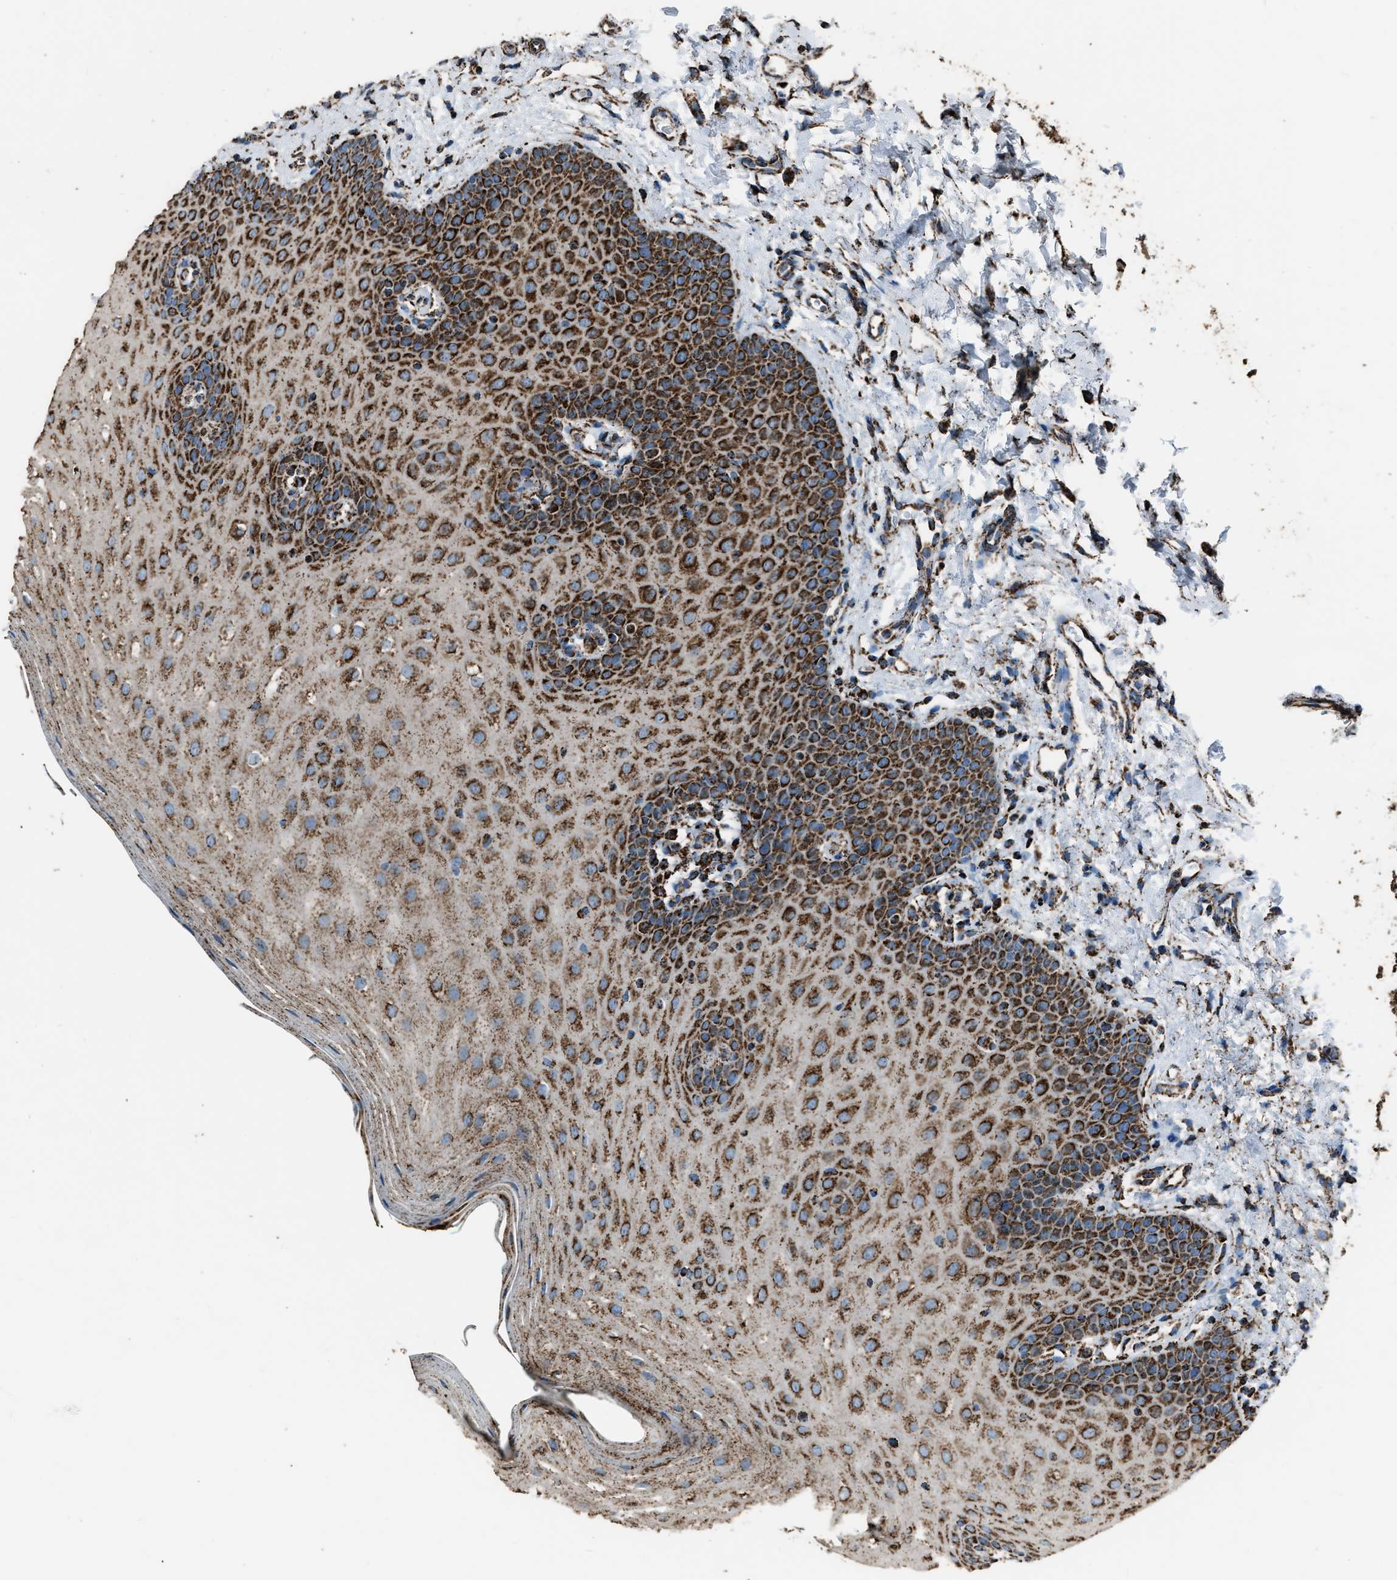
{"staining": {"intensity": "strong", "quantity": ">75%", "location": "cytoplasmic/membranous"}, "tissue": "oral mucosa", "cell_type": "Squamous epithelial cells", "image_type": "normal", "snomed": [{"axis": "morphology", "description": "Normal tissue, NOS"}, {"axis": "topography", "description": "Skin"}, {"axis": "topography", "description": "Oral tissue"}], "caption": "About >75% of squamous epithelial cells in benign oral mucosa demonstrate strong cytoplasmic/membranous protein positivity as visualized by brown immunohistochemical staining.", "gene": "MDH2", "patient": {"sex": "male", "age": 84}}